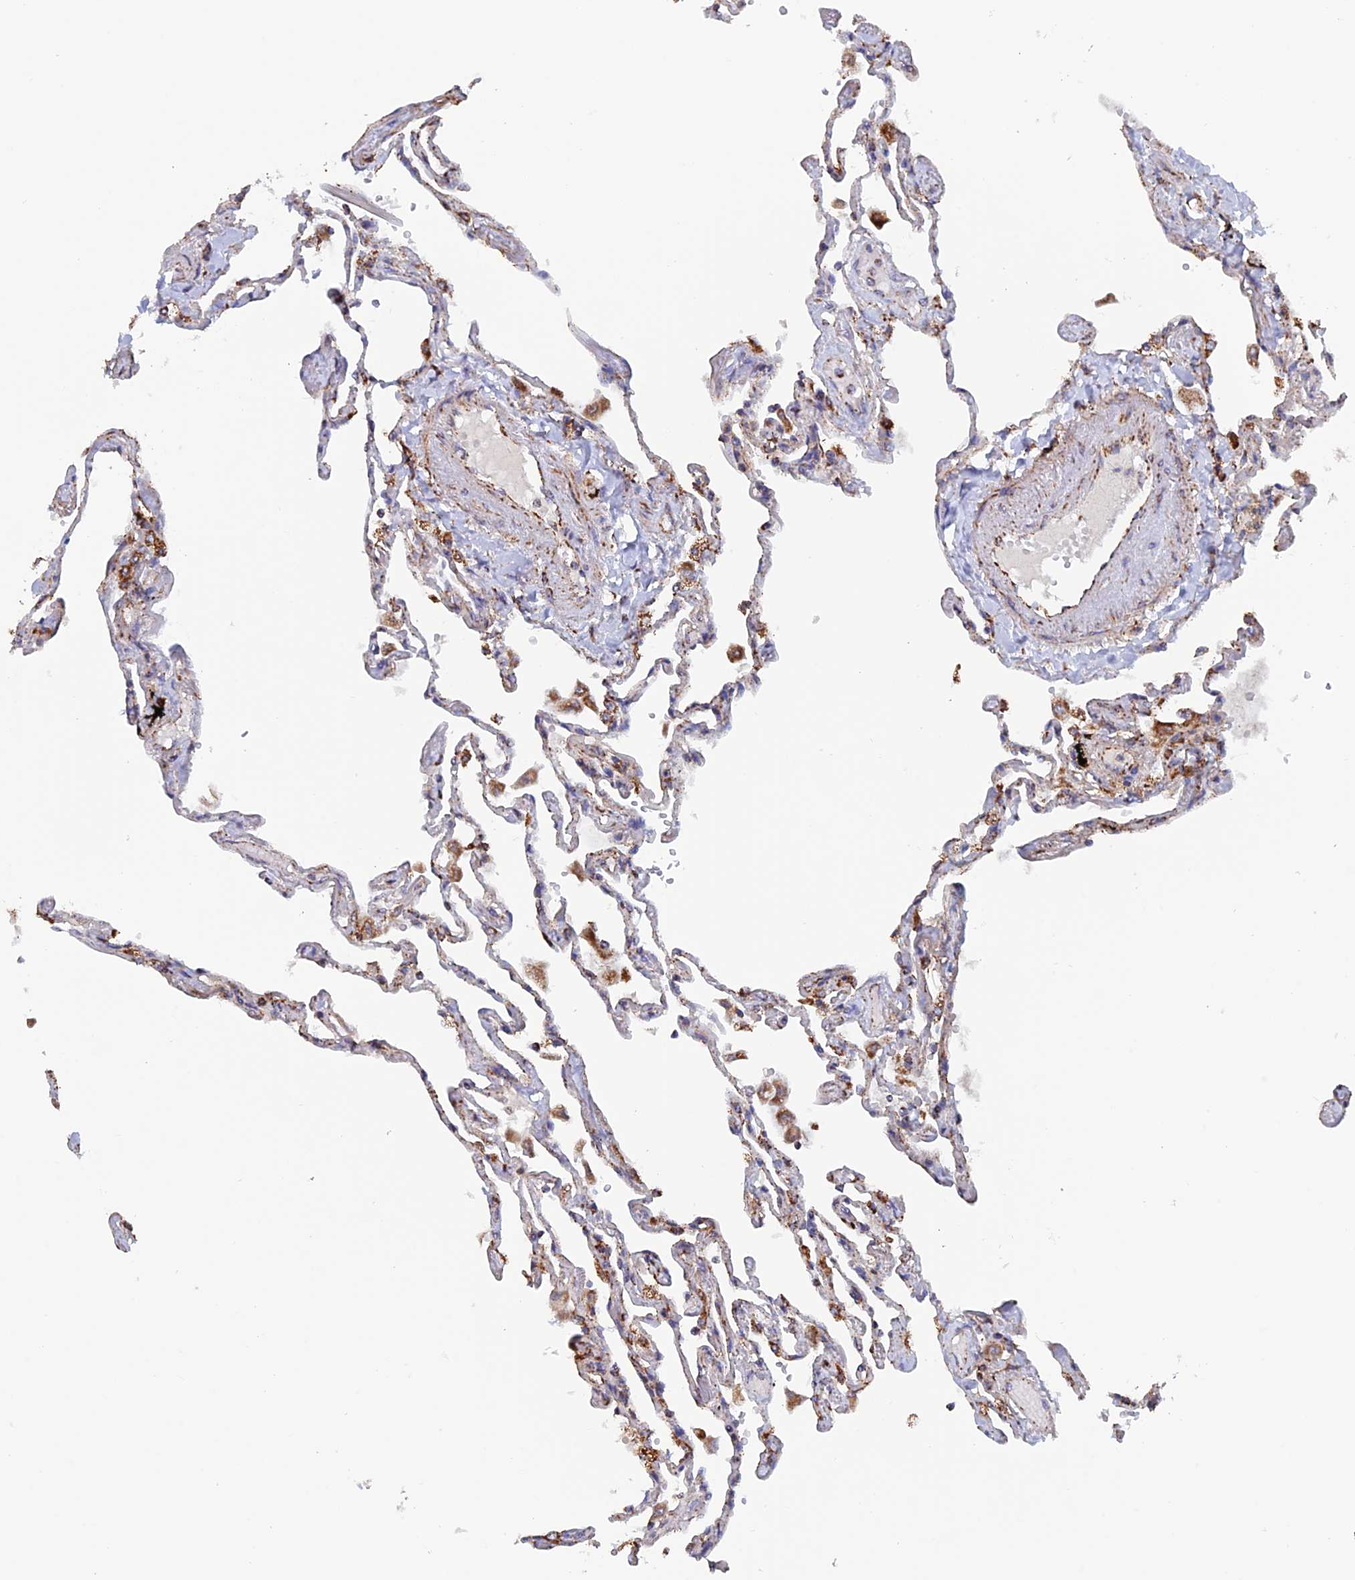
{"staining": {"intensity": "moderate", "quantity": "25%-75%", "location": "cytoplasmic/membranous"}, "tissue": "lung", "cell_type": "Alveolar cells", "image_type": "normal", "snomed": [{"axis": "morphology", "description": "Normal tissue, NOS"}, {"axis": "topography", "description": "Lung"}], "caption": "An immunohistochemistry image of benign tissue is shown. Protein staining in brown highlights moderate cytoplasmic/membranous positivity in lung within alveolar cells. (DAB (3,3'-diaminobenzidine) IHC, brown staining for protein, blue staining for nuclei).", "gene": "DTYMK", "patient": {"sex": "female", "age": 67}}